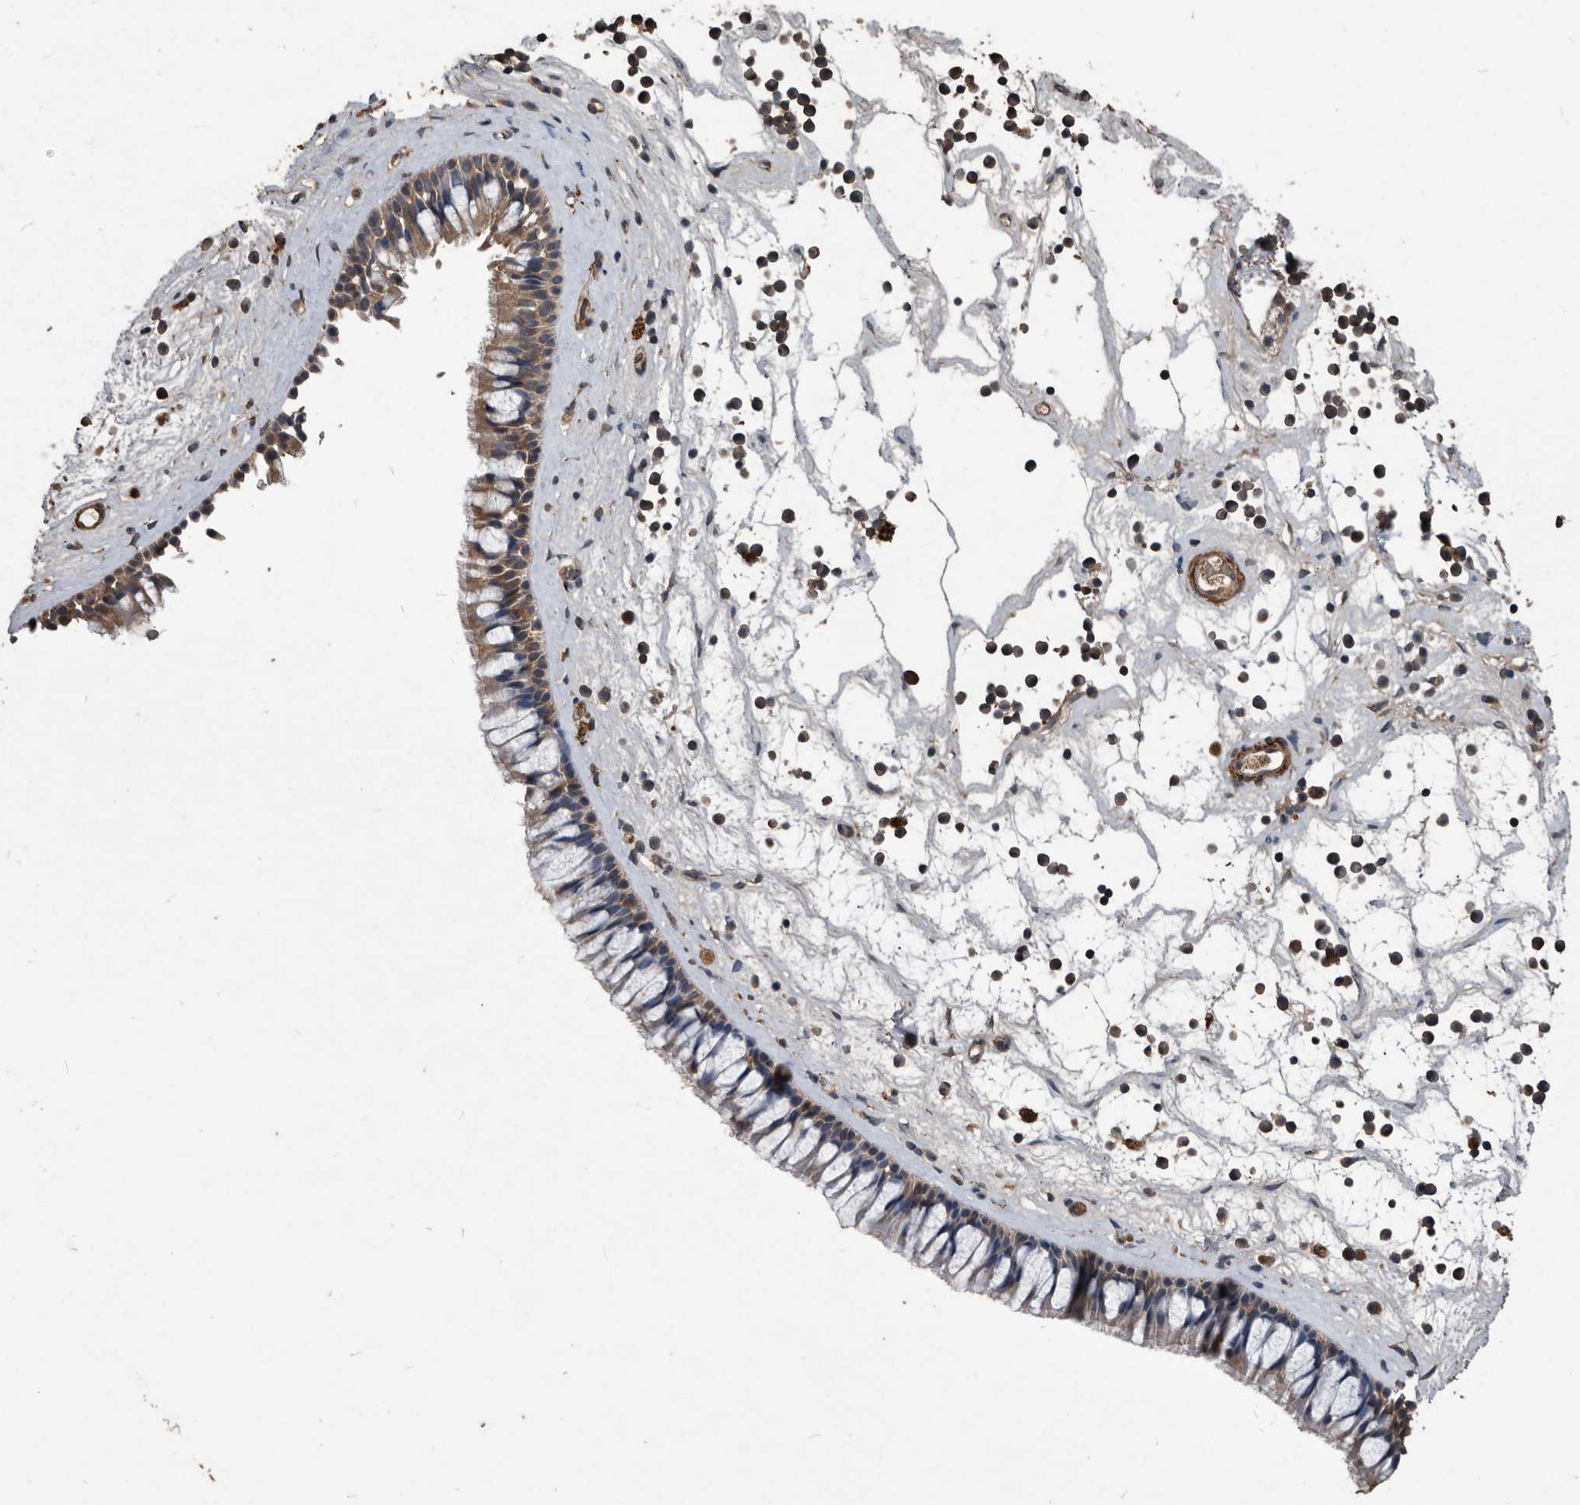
{"staining": {"intensity": "moderate", "quantity": "25%-75%", "location": "cytoplasmic/membranous"}, "tissue": "nasopharynx", "cell_type": "Respiratory epithelial cells", "image_type": "normal", "snomed": [{"axis": "morphology", "description": "Normal tissue, NOS"}, {"axis": "topography", "description": "Nasopharynx"}], "caption": "This image exhibits IHC staining of unremarkable nasopharynx, with medium moderate cytoplasmic/membranous staining in about 25%-75% of respiratory epithelial cells.", "gene": "NRBP1", "patient": {"sex": "male", "age": 64}}